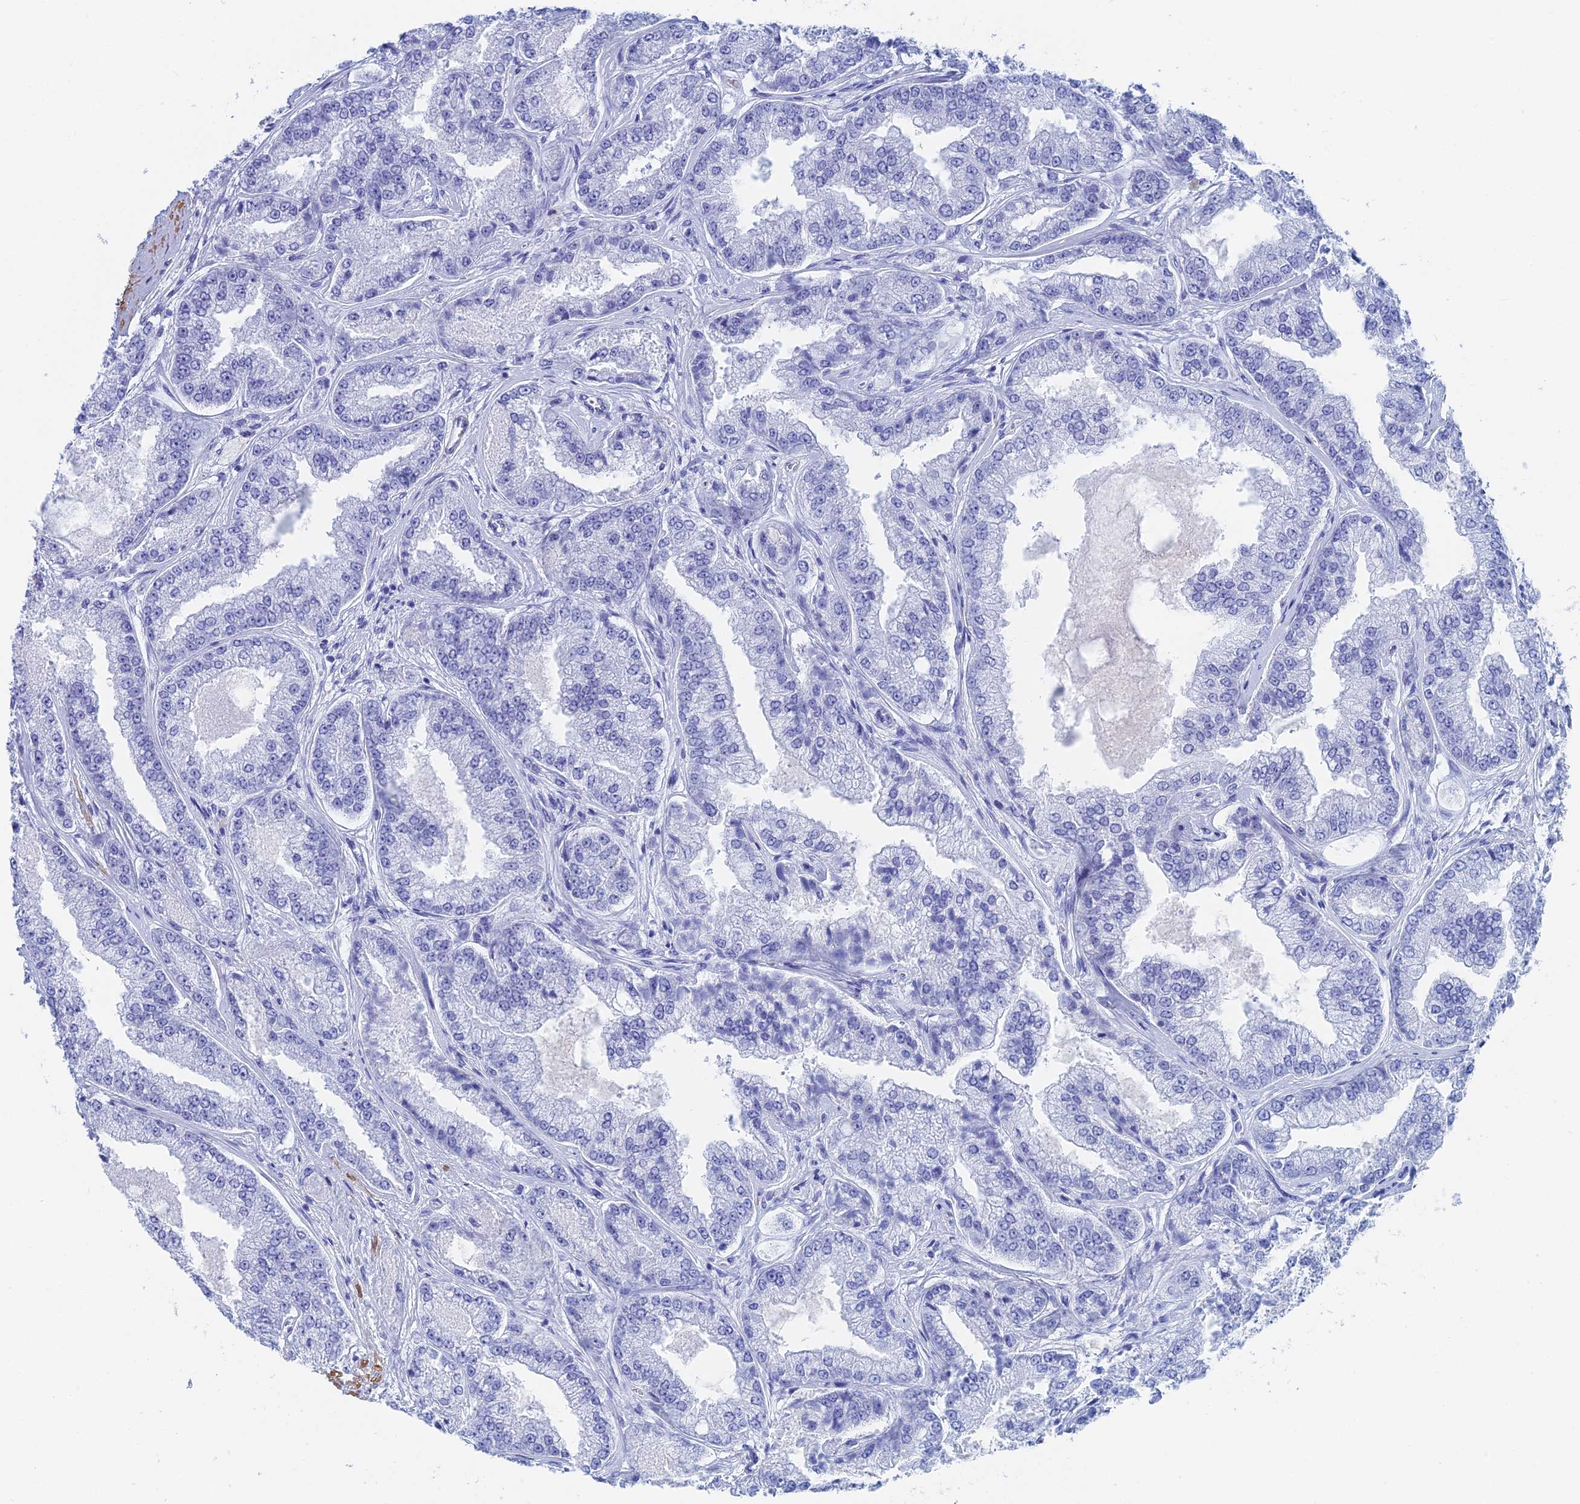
{"staining": {"intensity": "negative", "quantity": "none", "location": "none"}, "tissue": "prostate cancer", "cell_type": "Tumor cells", "image_type": "cancer", "snomed": [{"axis": "morphology", "description": "Adenocarcinoma, High grade"}, {"axis": "topography", "description": "Prostate"}], "caption": "Tumor cells are negative for brown protein staining in adenocarcinoma (high-grade) (prostate). The staining is performed using DAB (3,3'-diaminobenzidine) brown chromogen with nuclei counter-stained in using hematoxylin.", "gene": "KCNK18", "patient": {"sex": "male", "age": 71}}